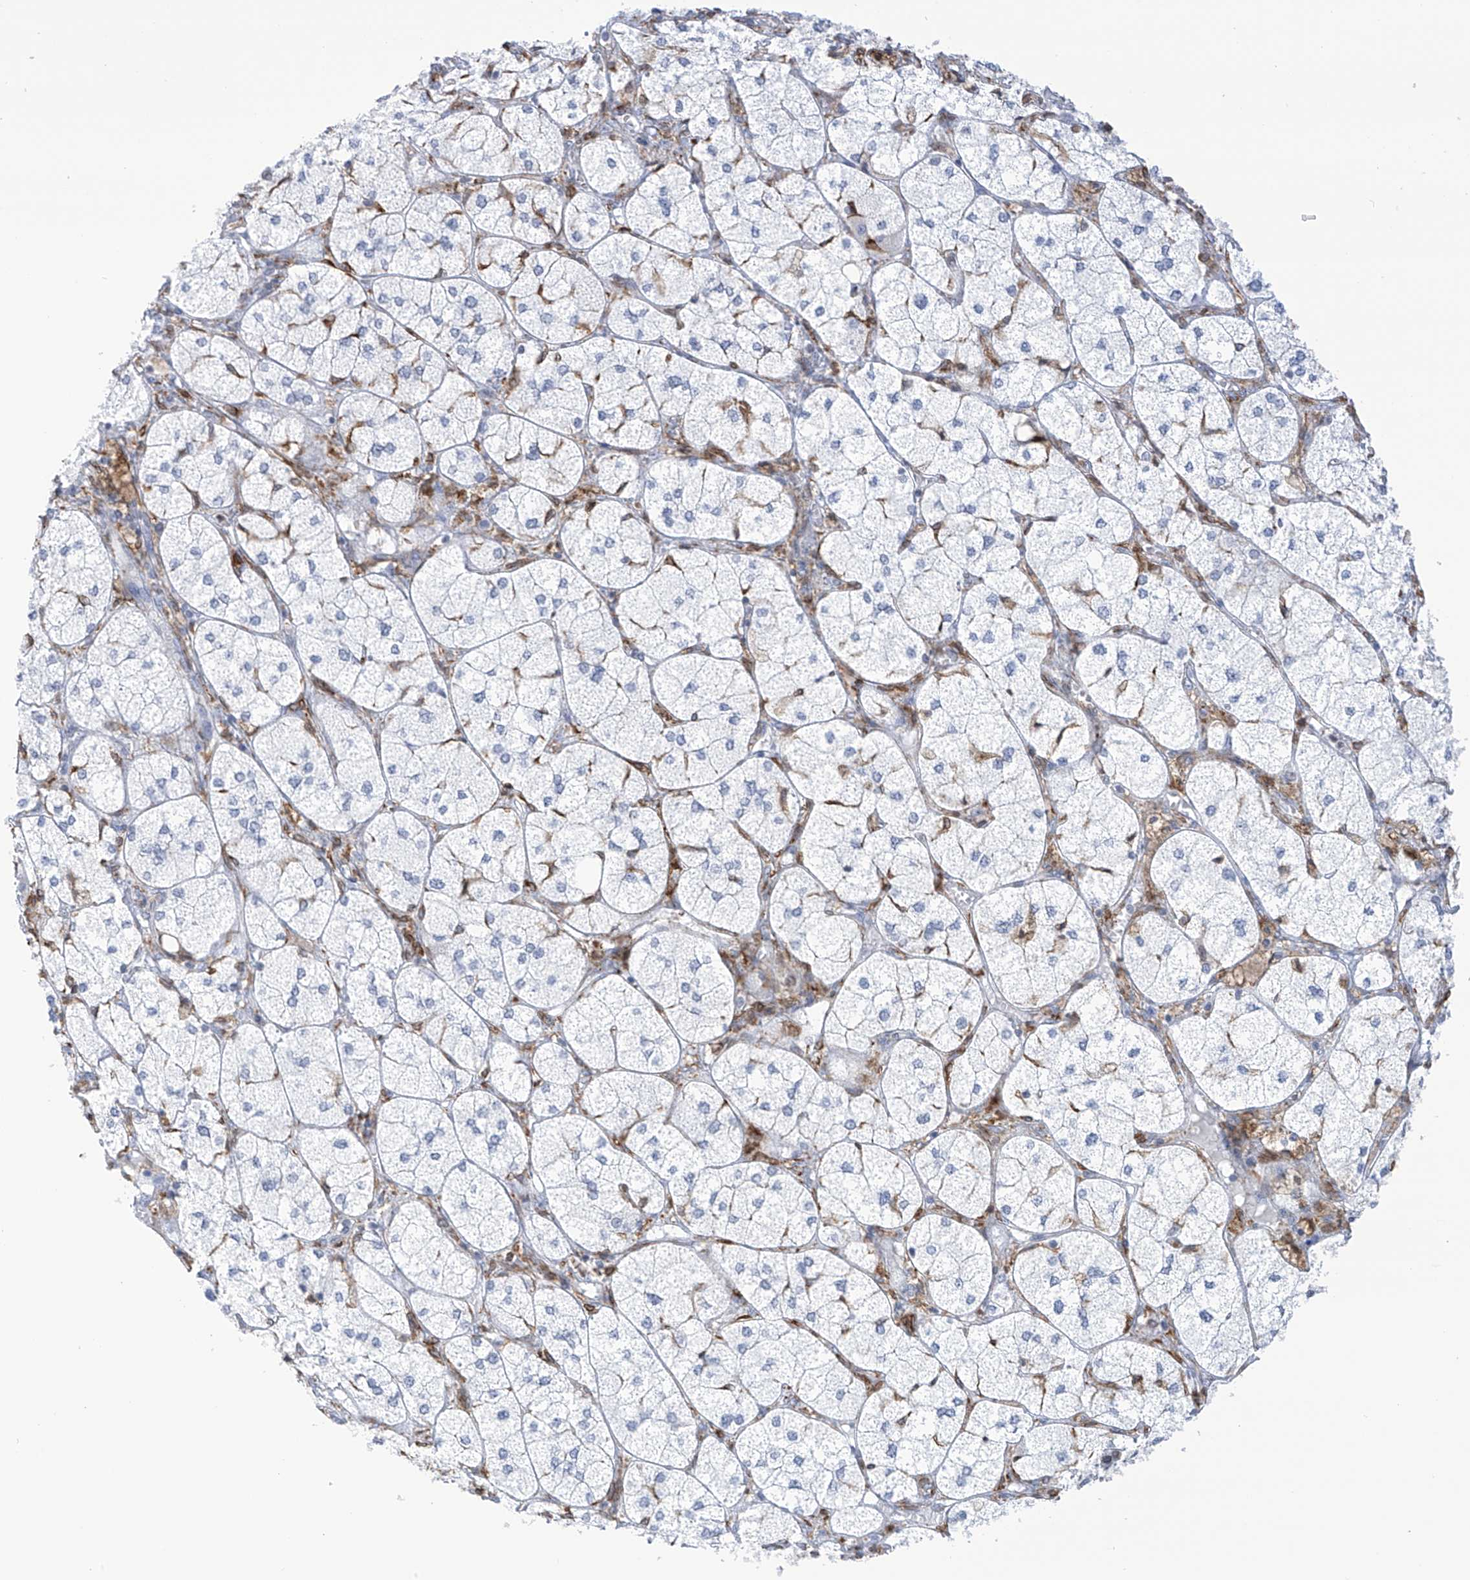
{"staining": {"intensity": "negative", "quantity": "none", "location": "none"}, "tissue": "adrenal gland", "cell_type": "Glandular cells", "image_type": "normal", "snomed": [{"axis": "morphology", "description": "Normal tissue, NOS"}, {"axis": "topography", "description": "Adrenal gland"}], "caption": "DAB immunohistochemical staining of unremarkable adrenal gland displays no significant staining in glandular cells.", "gene": "TBXAS1", "patient": {"sex": "female", "age": 61}}